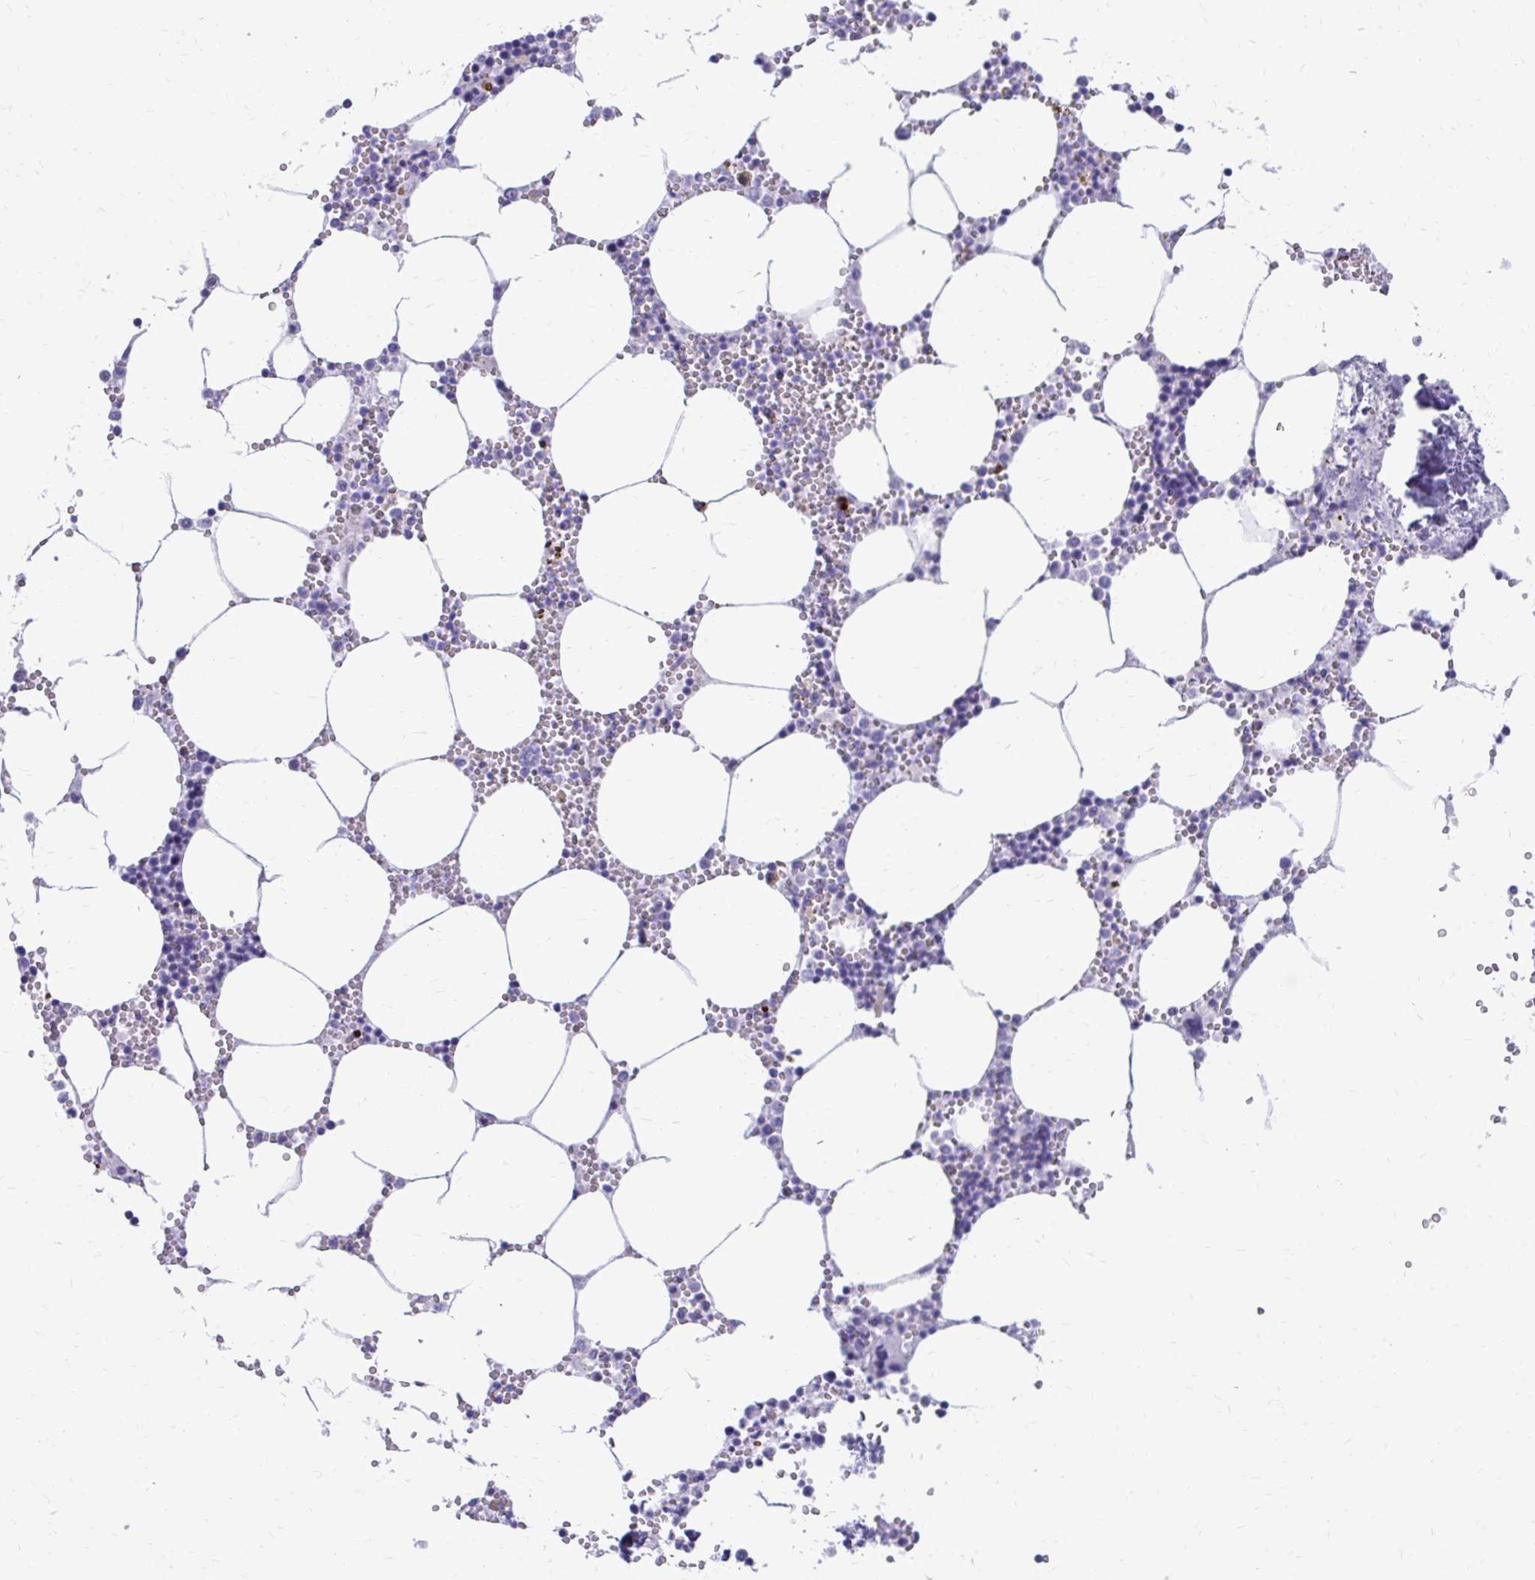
{"staining": {"intensity": "strong", "quantity": "<25%", "location": "cytoplasmic/membranous"}, "tissue": "bone marrow", "cell_type": "Hematopoietic cells", "image_type": "normal", "snomed": [{"axis": "morphology", "description": "Normal tissue, NOS"}, {"axis": "topography", "description": "Bone marrow"}], "caption": "Human bone marrow stained for a protein (brown) displays strong cytoplasmic/membranous positive staining in approximately <25% of hematopoietic cells.", "gene": "SATL1", "patient": {"sex": "male", "age": 54}}